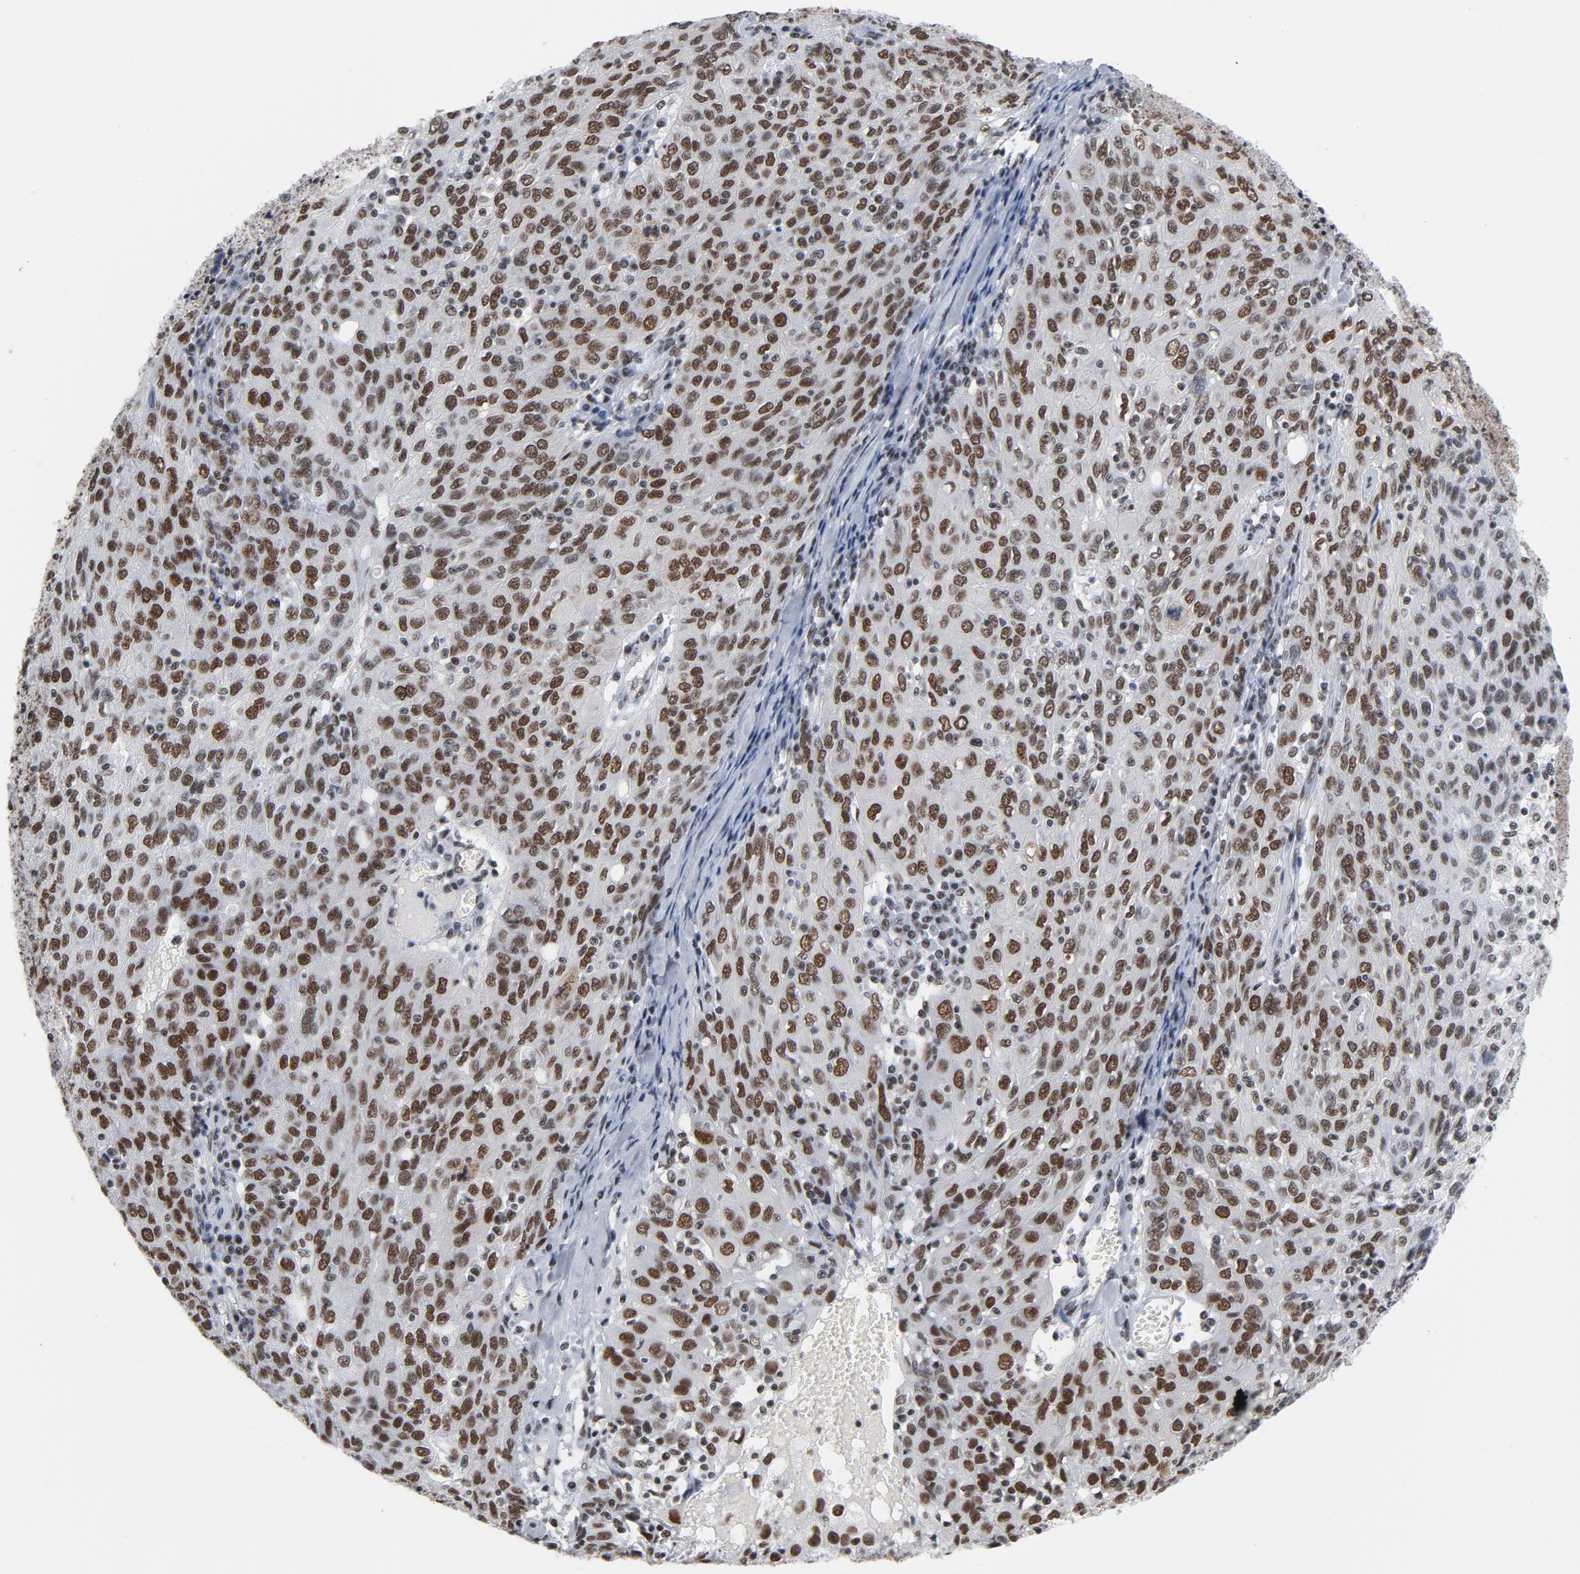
{"staining": {"intensity": "moderate", "quantity": ">75%", "location": "nuclear"}, "tissue": "ovarian cancer", "cell_type": "Tumor cells", "image_type": "cancer", "snomed": [{"axis": "morphology", "description": "Carcinoma, endometroid"}, {"axis": "topography", "description": "Ovary"}], "caption": "A medium amount of moderate nuclear staining is identified in about >75% of tumor cells in ovarian cancer (endometroid carcinoma) tissue. (brown staining indicates protein expression, while blue staining denotes nuclei).", "gene": "CSTF2", "patient": {"sex": "female", "age": 50}}